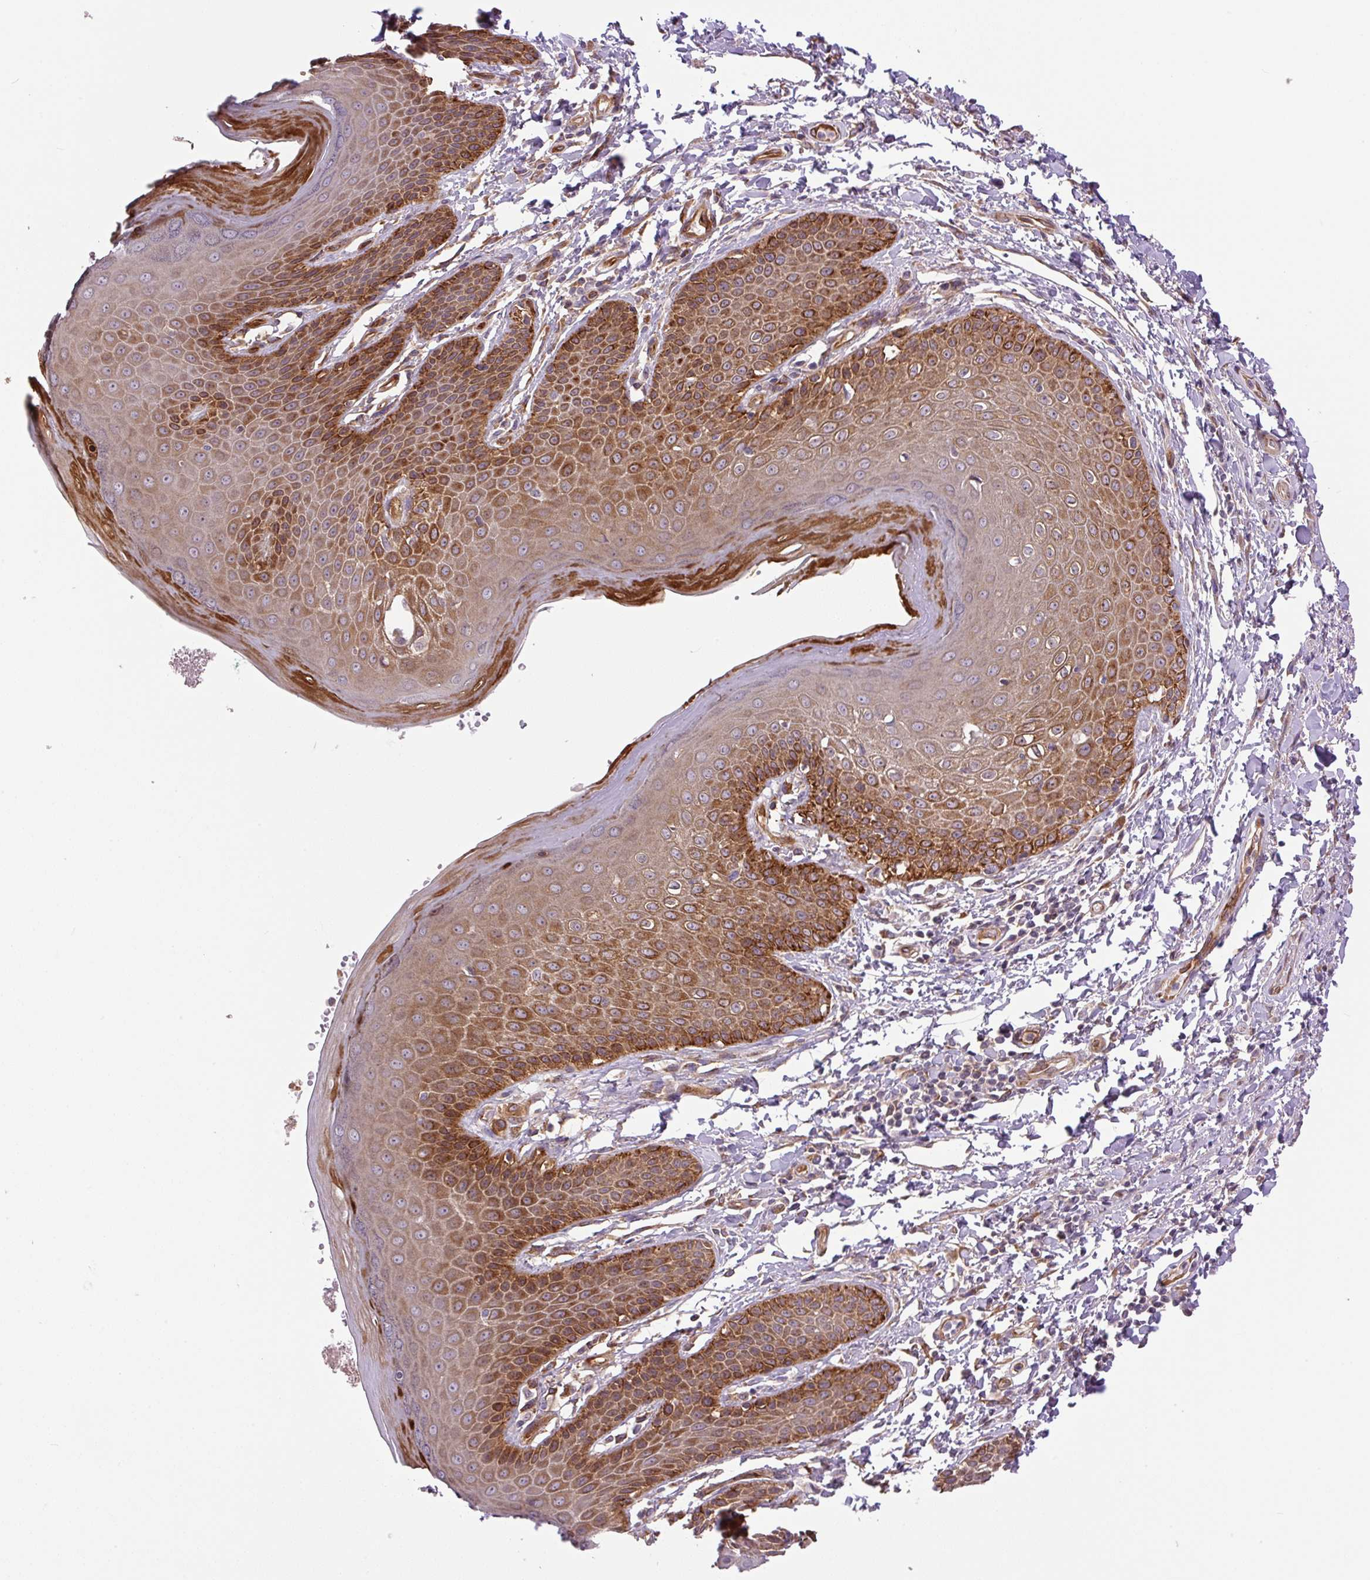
{"staining": {"intensity": "strong", "quantity": ">75%", "location": "cytoplasmic/membranous"}, "tissue": "skin", "cell_type": "Epidermal cells", "image_type": "normal", "snomed": [{"axis": "morphology", "description": "Normal tissue, NOS"}, {"axis": "topography", "description": "Peripheral nerve tissue"}], "caption": "Protein staining of normal skin demonstrates strong cytoplasmic/membranous expression in about >75% of epidermal cells.", "gene": "SEPTIN10", "patient": {"sex": "male", "age": 51}}